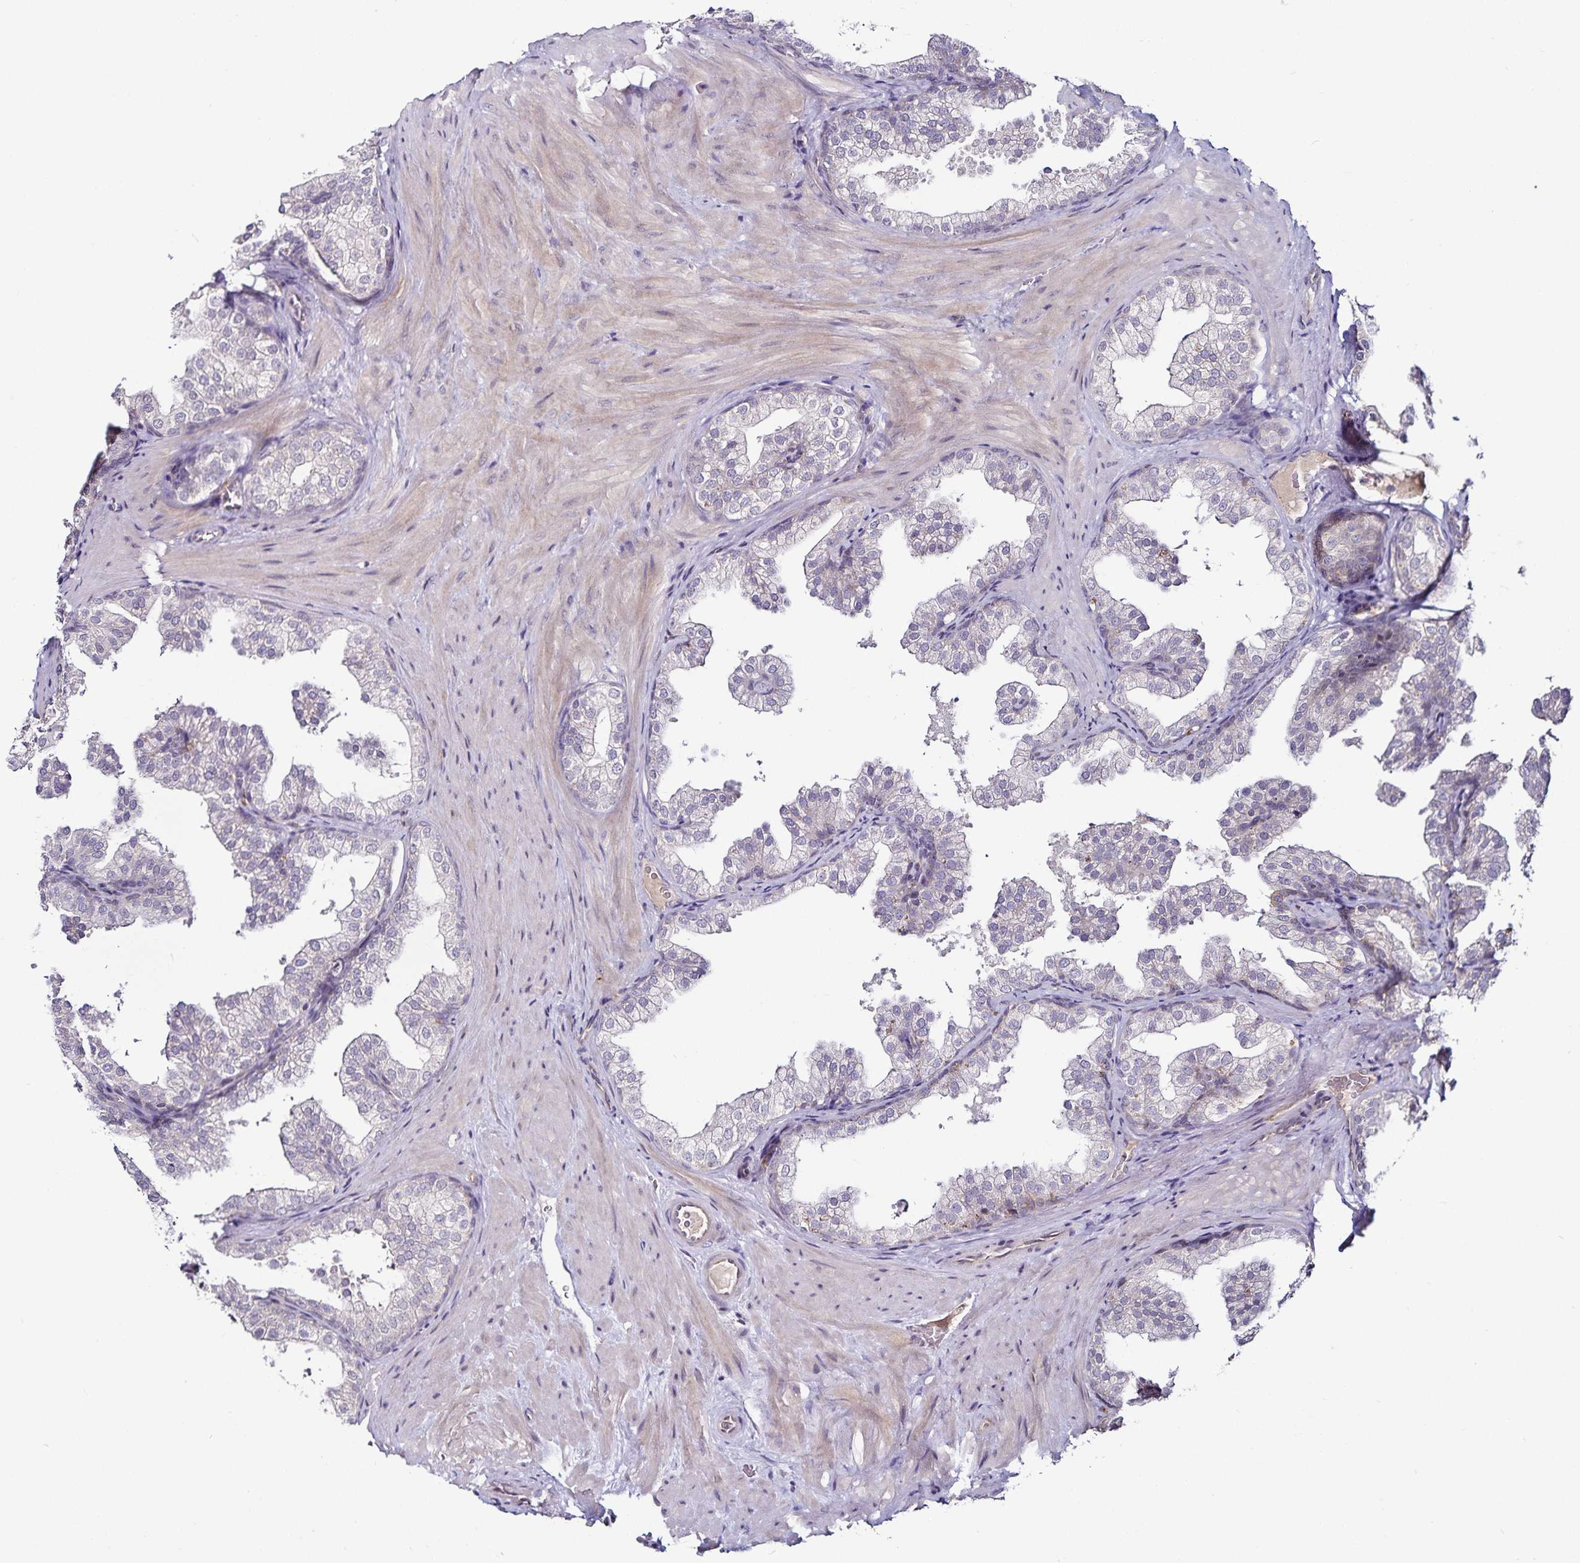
{"staining": {"intensity": "negative", "quantity": "none", "location": "none"}, "tissue": "prostate", "cell_type": "Glandular cells", "image_type": "normal", "snomed": [{"axis": "morphology", "description": "Normal tissue, NOS"}, {"axis": "topography", "description": "Prostate"}], "caption": "Immunohistochemistry of normal human prostate reveals no expression in glandular cells.", "gene": "ACSL5", "patient": {"sex": "male", "age": 37}}